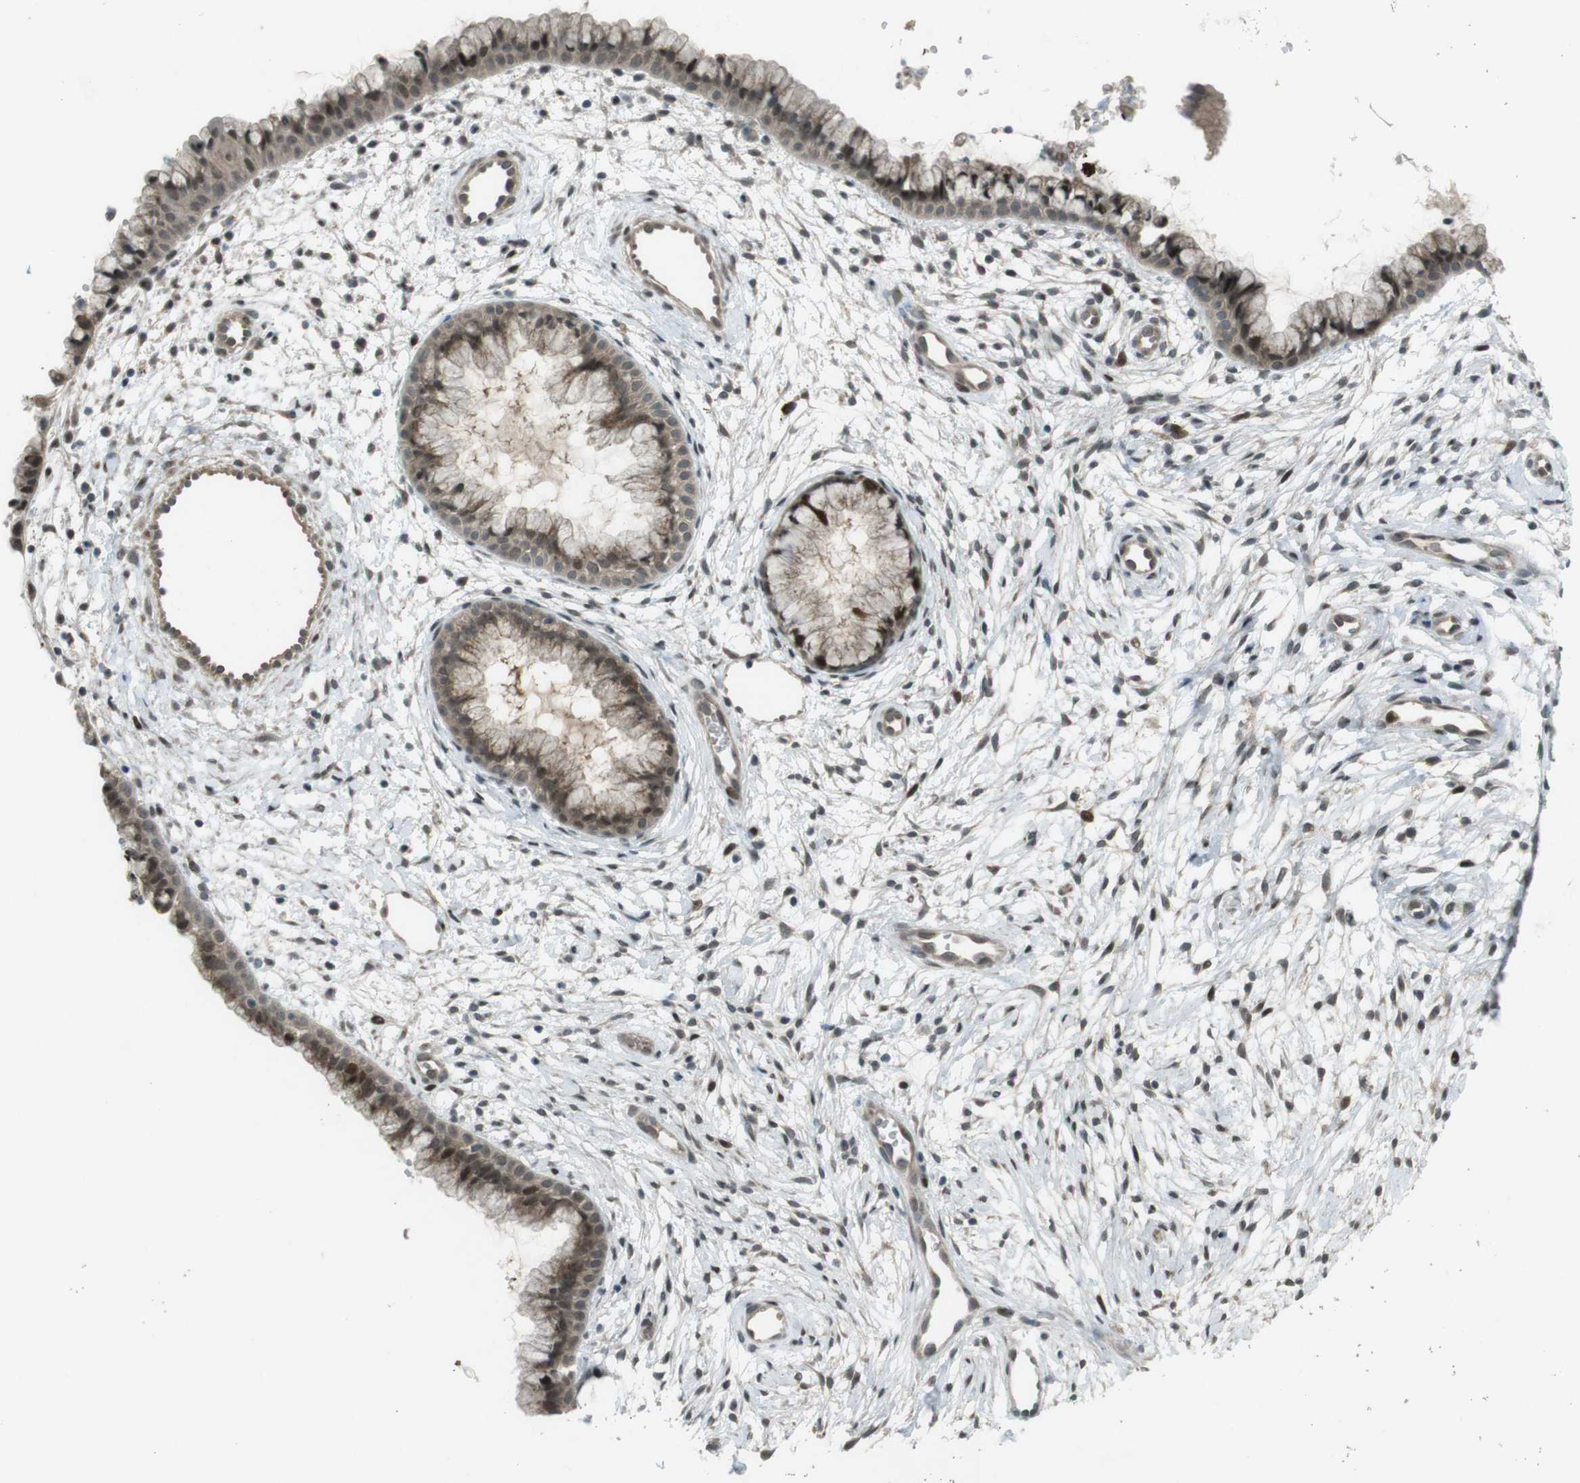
{"staining": {"intensity": "moderate", "quantity": ">75%", "location": "cytoplasmic/membranous,nuclear"}, "tissue": "cervix", "cell_type": "Glandular cells", "image_type": "normal", "snomed": [{"axis": "morphology", "description": "Normal tissue, NOS"}, {"axis": "topography", "description": "Cervix"}], "caption": "A medium amount of moderate cytoplasmic/membranous,nuclear expression is identified in approximately >75% of glandular cells in normal cervix. Nuclei are stained in blue.", "gene": "SLITRK5", "patient": {"sex": "female", "age": 39}}